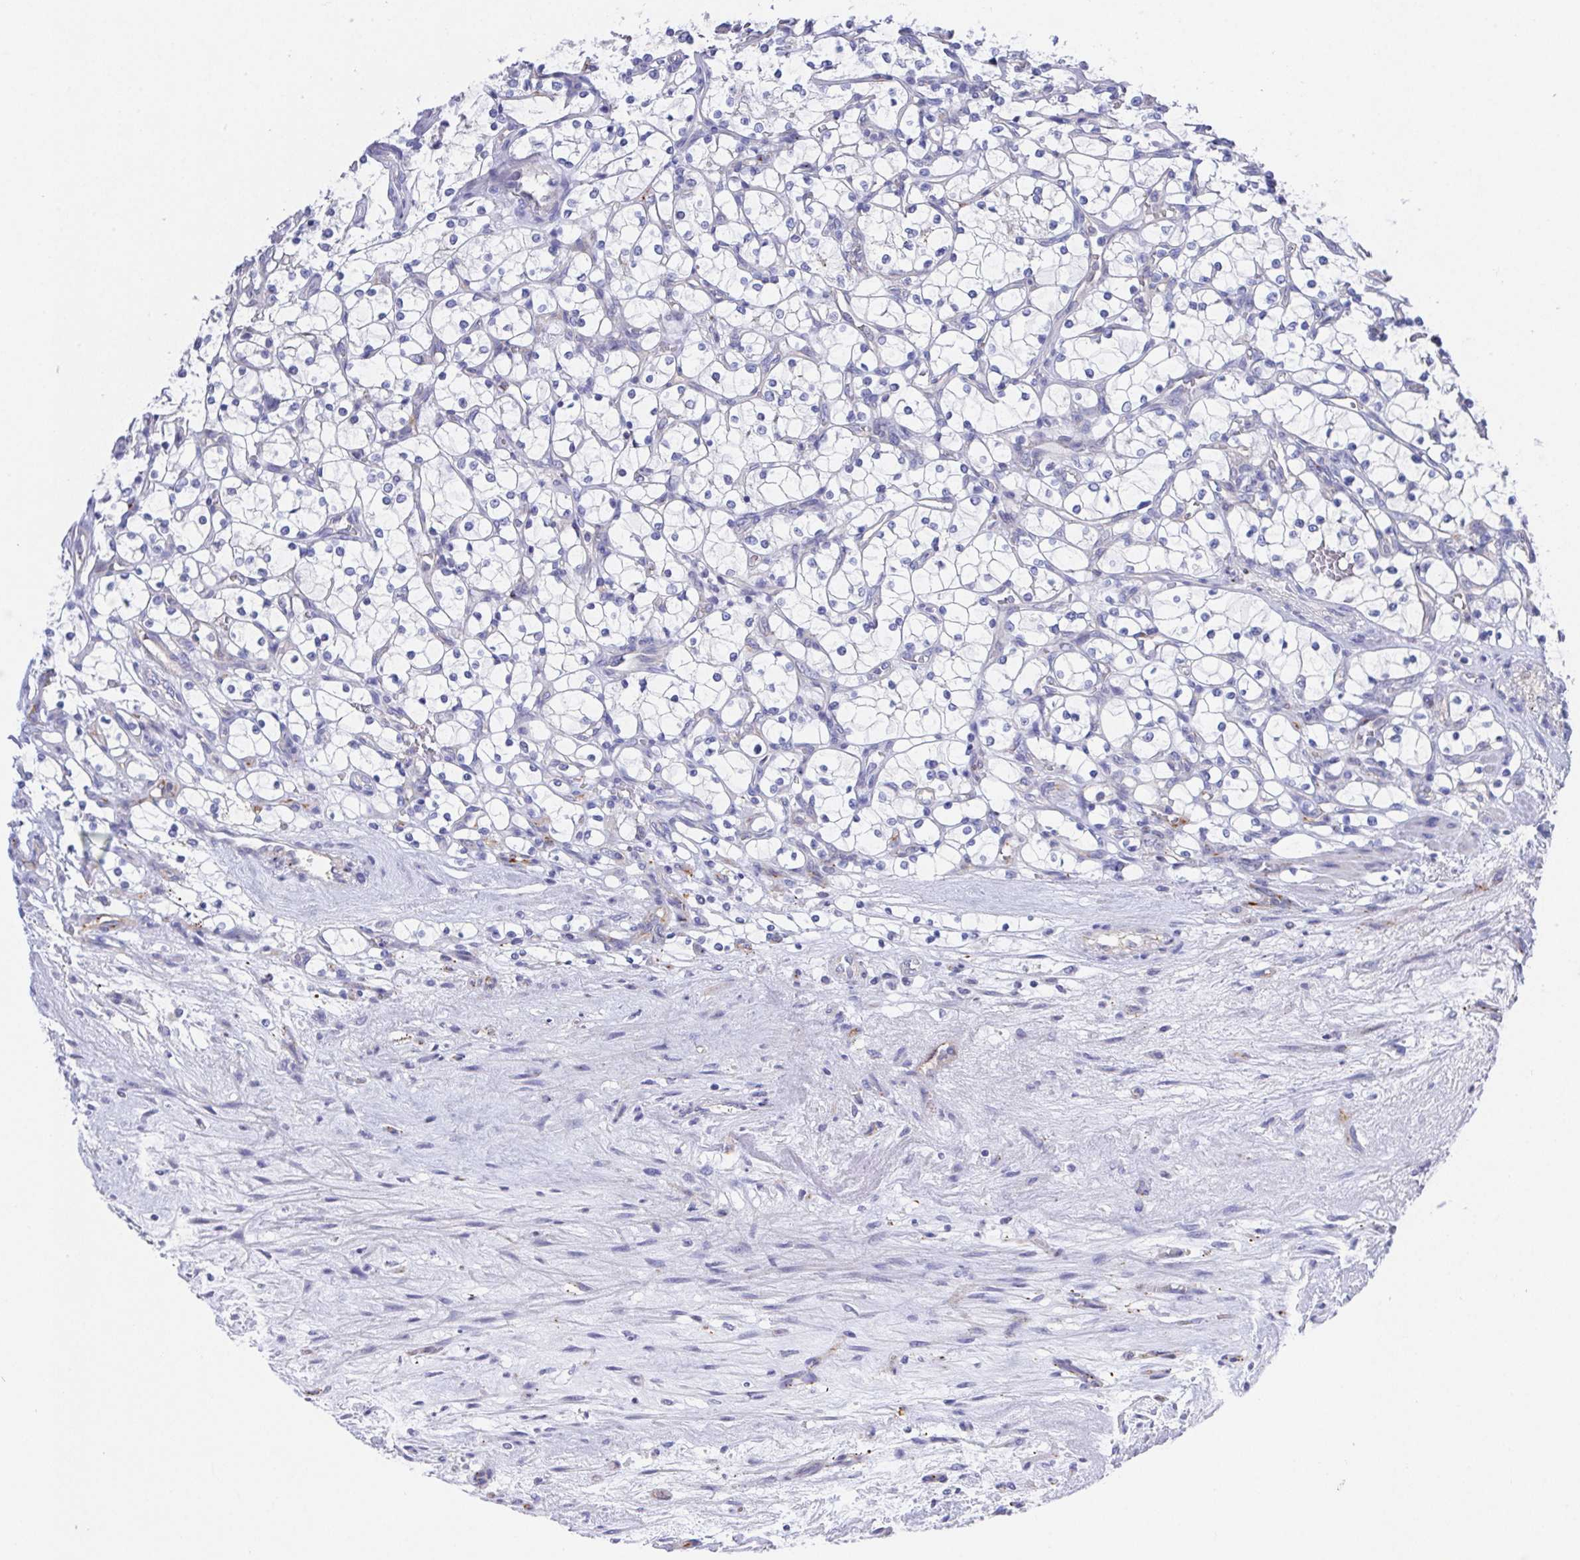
{"staining": {"intensity": "negative", "quantity": "none", "location": "none"}, "tissue": "renal cancer", "cell_type": "Tumor cells", "image_type": "cancer", "snomed": [{"axis": "morphology", "description": "Adenocarcinoma, NOS"}, {"axis": "topography", "description": "Kidney"}], "caption": "Photomicrograph shows no significant protein staining in tumor cells of renal cancer.", "gene": "PRG3", "patient": {"sex": "female", "age": 69}}